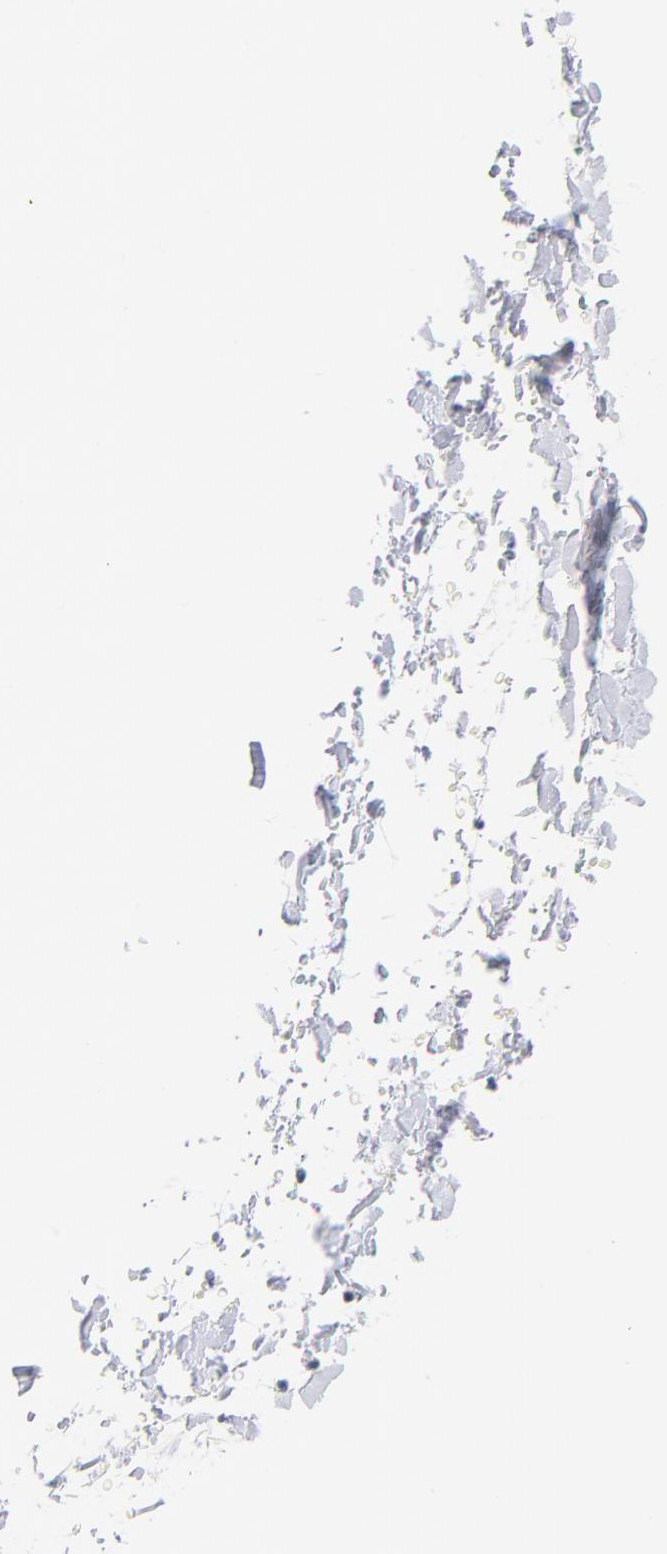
{"staining": {"intensity": "negative", "quantity": "none", "location": "none"}, "tissue": "adipose tissue", "cell_type": "Adipocytes", "image_type": "normal", "snomed": [{"axis": "morphology", "description": "Normal tissue, NOS"}, {"axis": "topography", "description": "Soft tissue"}], "caption": "A high-resolution histopathology image shows IHC staining of benign adipose tissue, which demonstrates no significant positivity in adipocytes.", "gene": "ZNF74", "patient": {"sex": "male", "age": 72}}